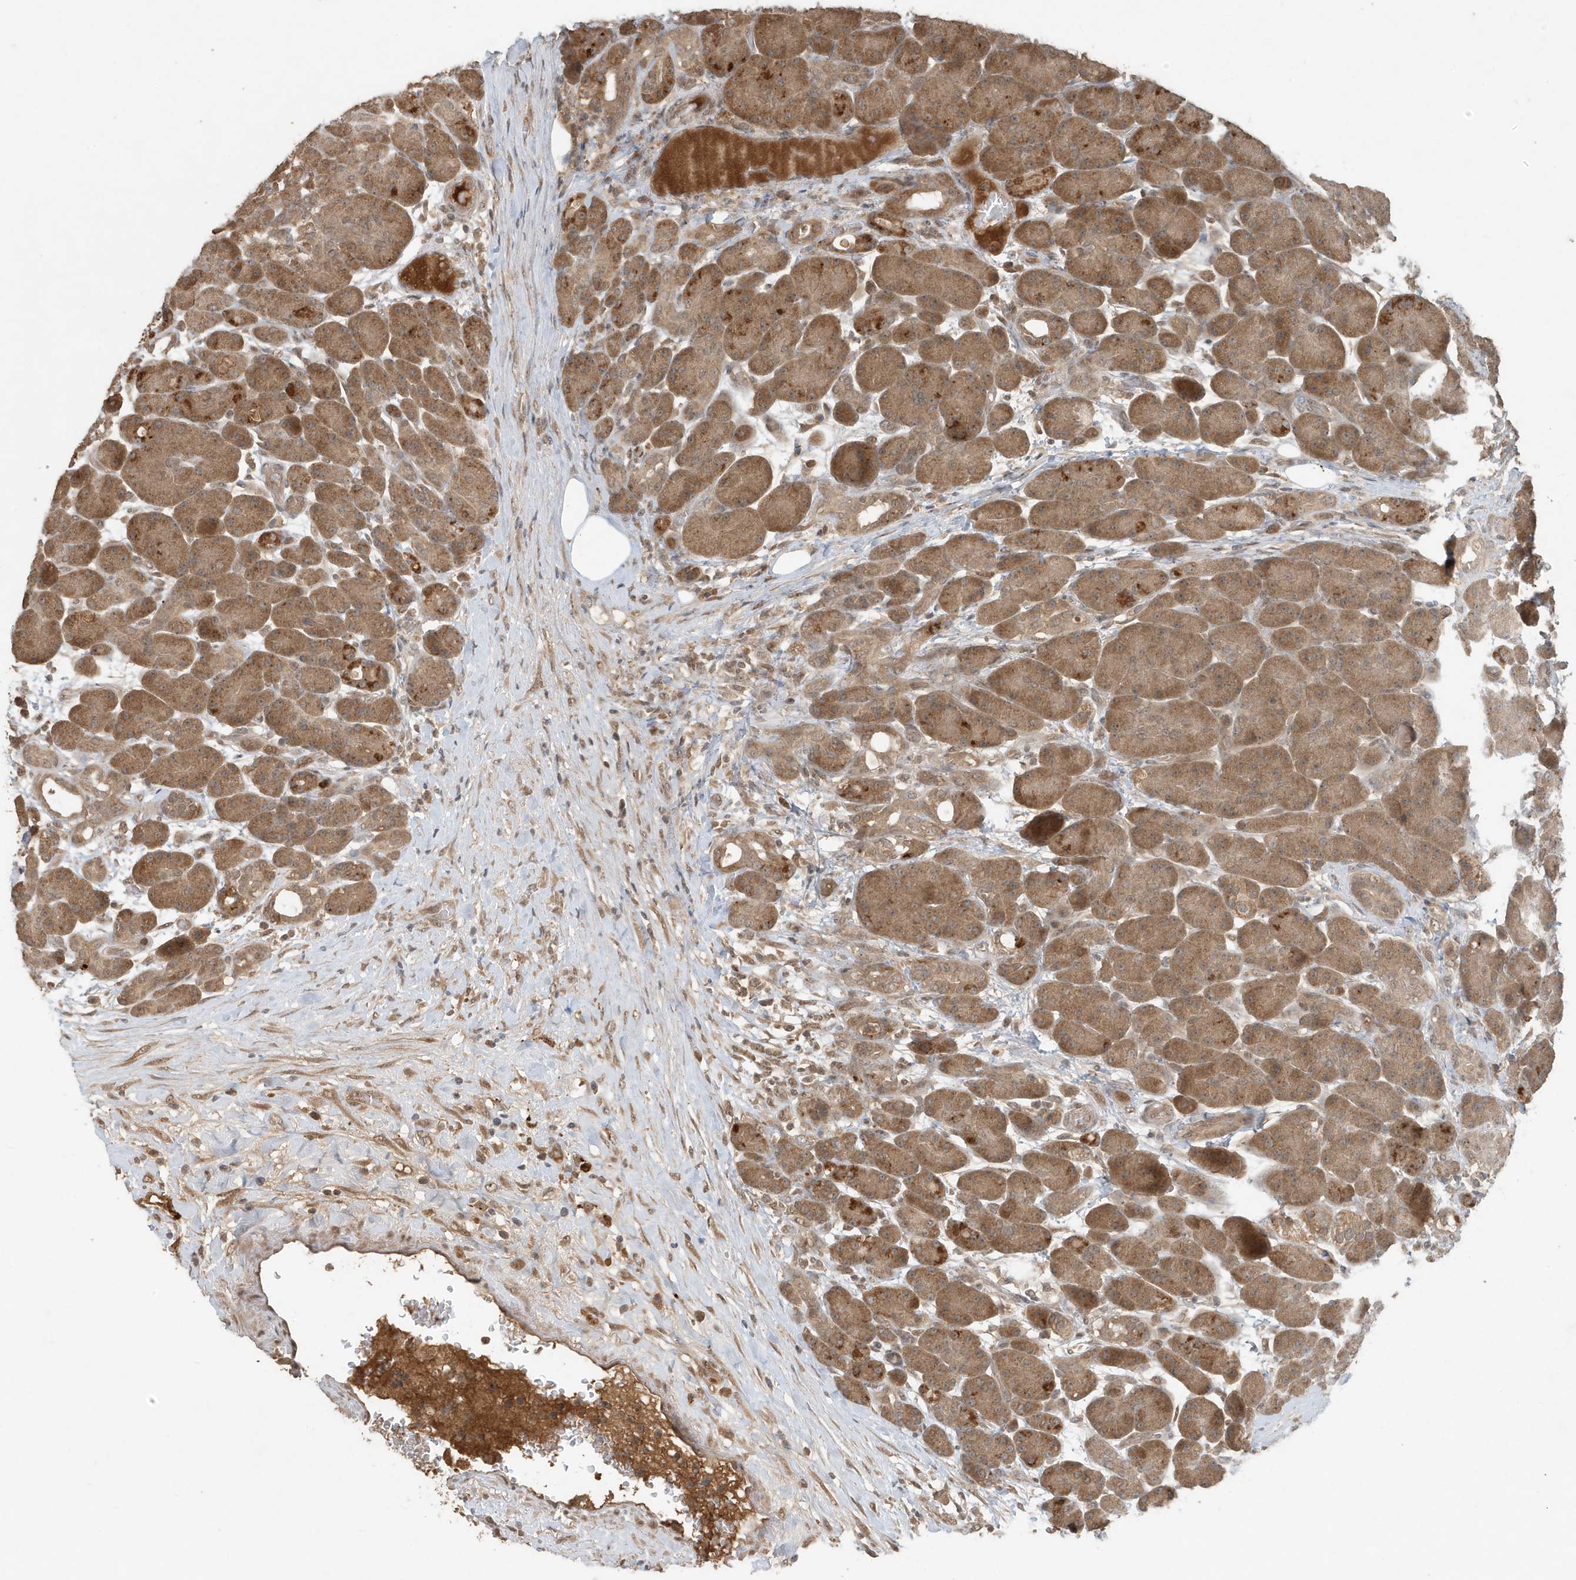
{"staining": {"intensity": "strong", "quantity": ">75%", "location": "cytoplasmic/membranous"}, "tissue": "pancreas", "cell_type": "Exocrine glandular cells", "image_type": "normal", "snomed": [{"axis": "morphology", "description": "Normal tissue, NOS"}, {"axis": "topography", "description": "Pancreas"}], "caption": "Immunohistochemical staining of benign pancreas exhibits >75% levels of strong cytoplasmic/membranous protein positivity in approximately >75% of exocrine glandular cells.", "gene": "ABCB9", "patient": {"sex": "male", "age": 63}}